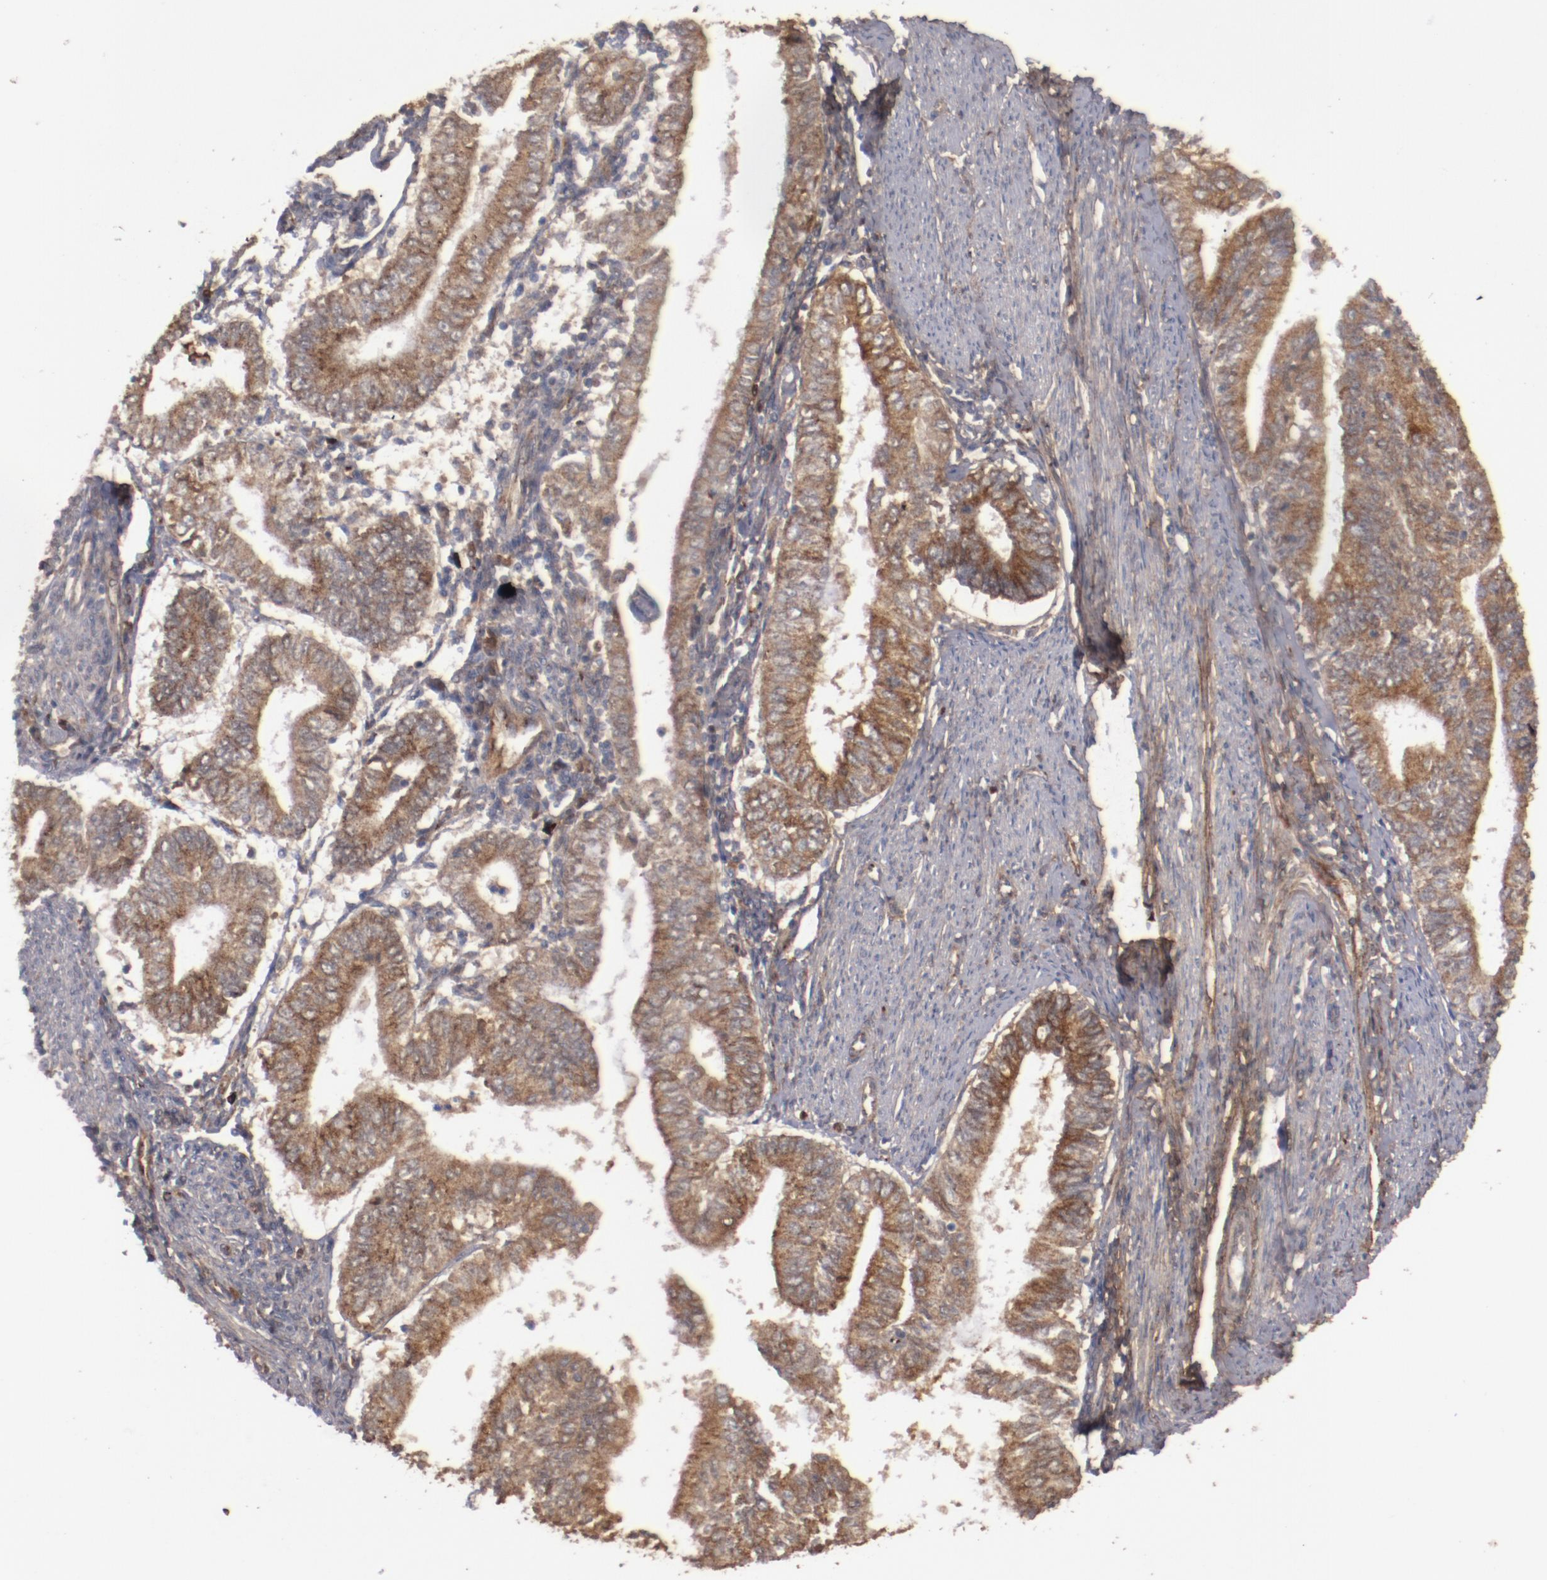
{"staining": {"intensity": "strong", "quantity": ">75%", "location": "cytoplasmic/membranous"}, "tissue": "endometrial cancer", "cell_type": "Tumor cells", "image_type": "cancer", "snomed": [{"axis": "morphology", "description": "Adenocarcinoma, NOS"}, {"axis": "topography", "description": "Endometrium"}], "caption": "Immunohistochemistry histopathology image of neoplastic tissue: human adenocarcinoma (endometrial) stained using IHC exhibits high levels of strong protein expression localized specifically in the cytoplasmic/membranous of tumor cells, appearing as a cytoplasmic/membranous brown color.", "gene": "DIPK2B", "patient": {"sex": "female", "age": 66}}